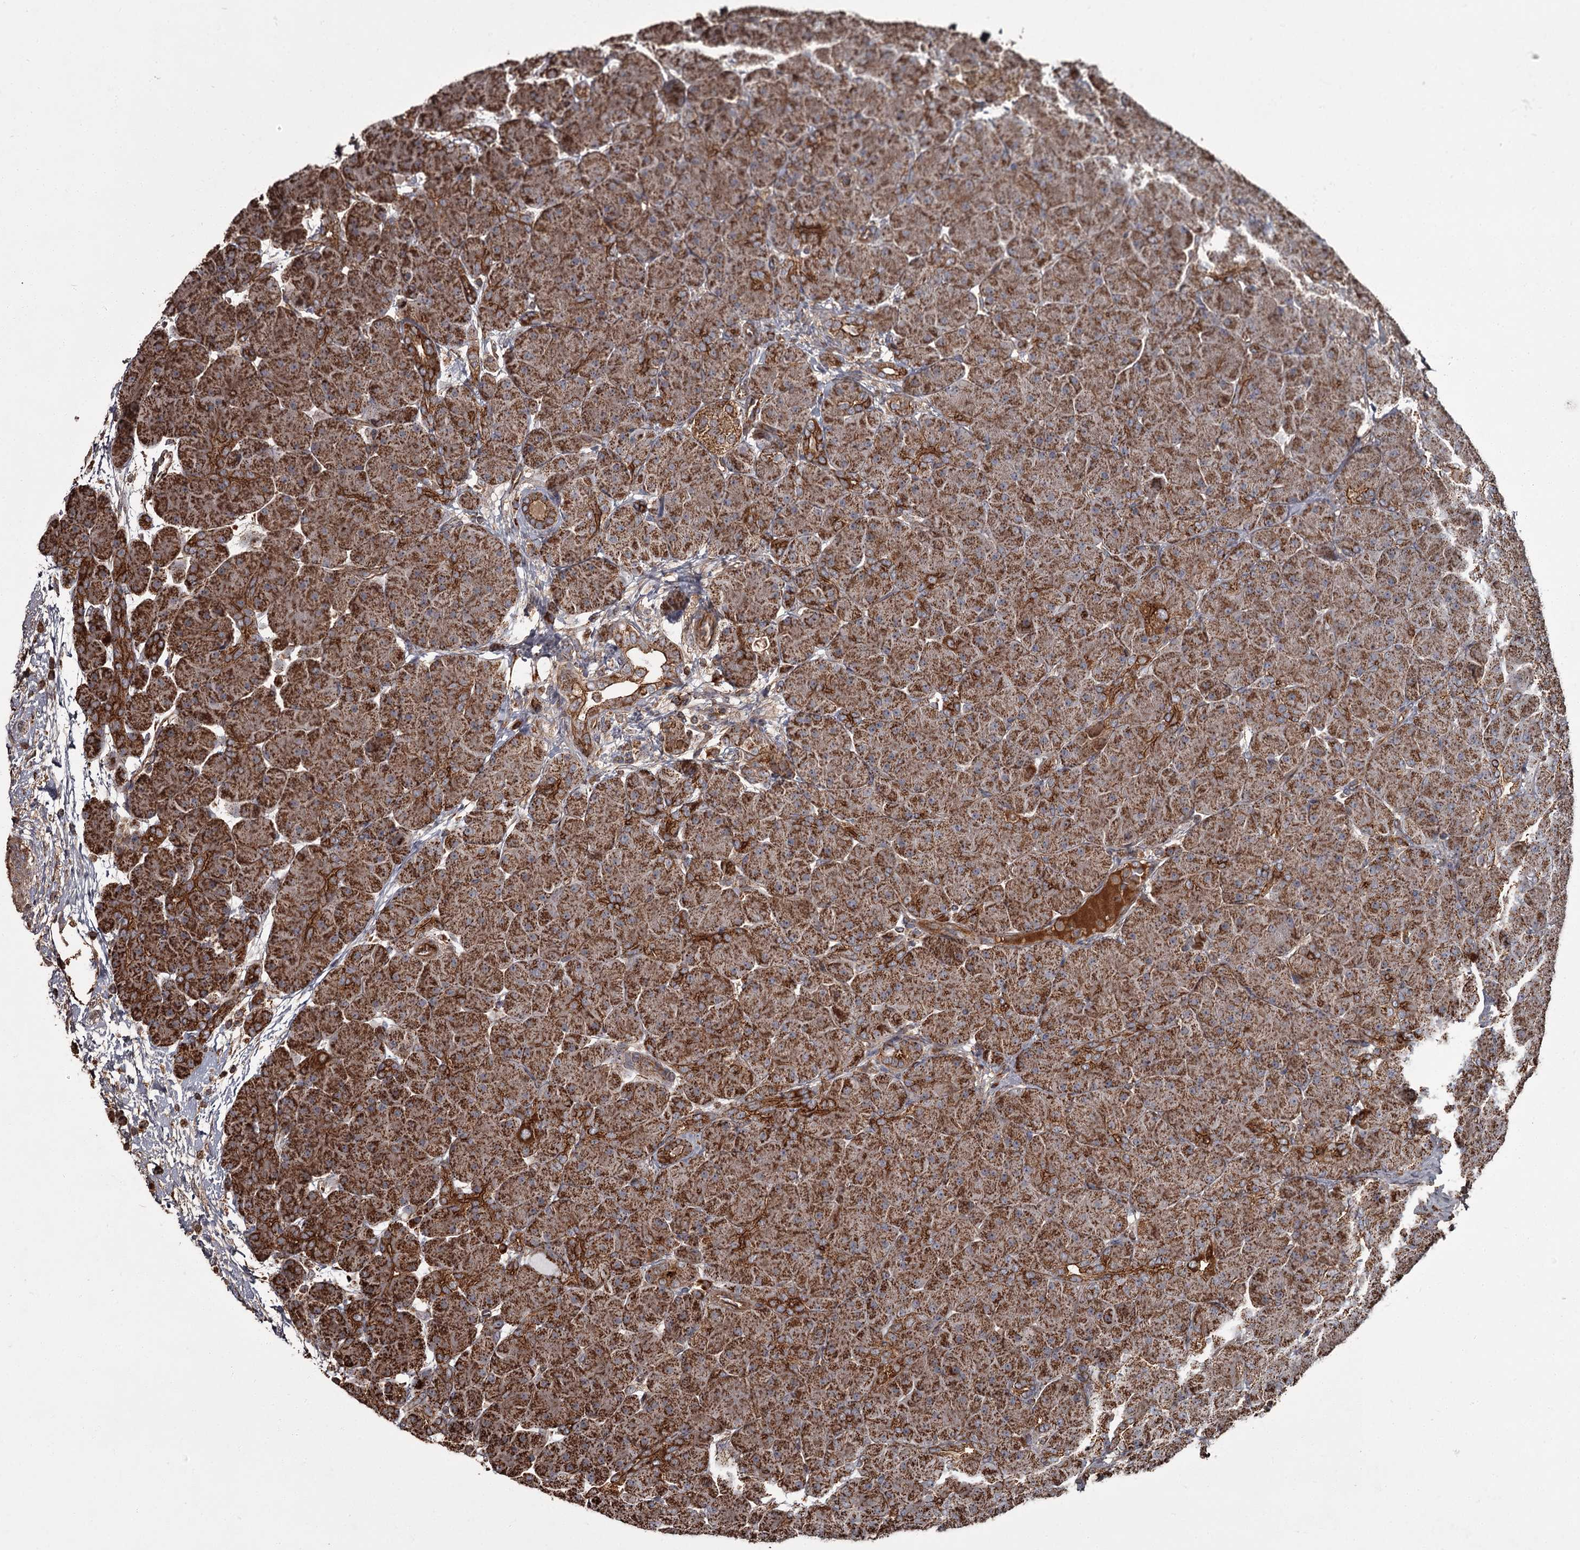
{"staining": {"intensity": "strong", "quantity": ">75%", "location": "cytoplasmic/membranous"}, "tissue": "pancreas", "cell_type": "Exocrine glandular cells", "image_type": "normal", "snomed": [{"axis": "morphology", "description": "Normal tissue, NOS"}, {"axis": "topography", "description": "Pancreas"}], "caption": "Immunohistochemistry micrograph of normal pancreas: pancreas stained using IHC shows high levels of strong protein expression localized specifically in the cytoplasmic/membranous of exocrine glandular cells, appearing as a cytoplasmic/membranous brown color.", "gene": "THAP9", "patient": {"sex": "male", "age": 66}}